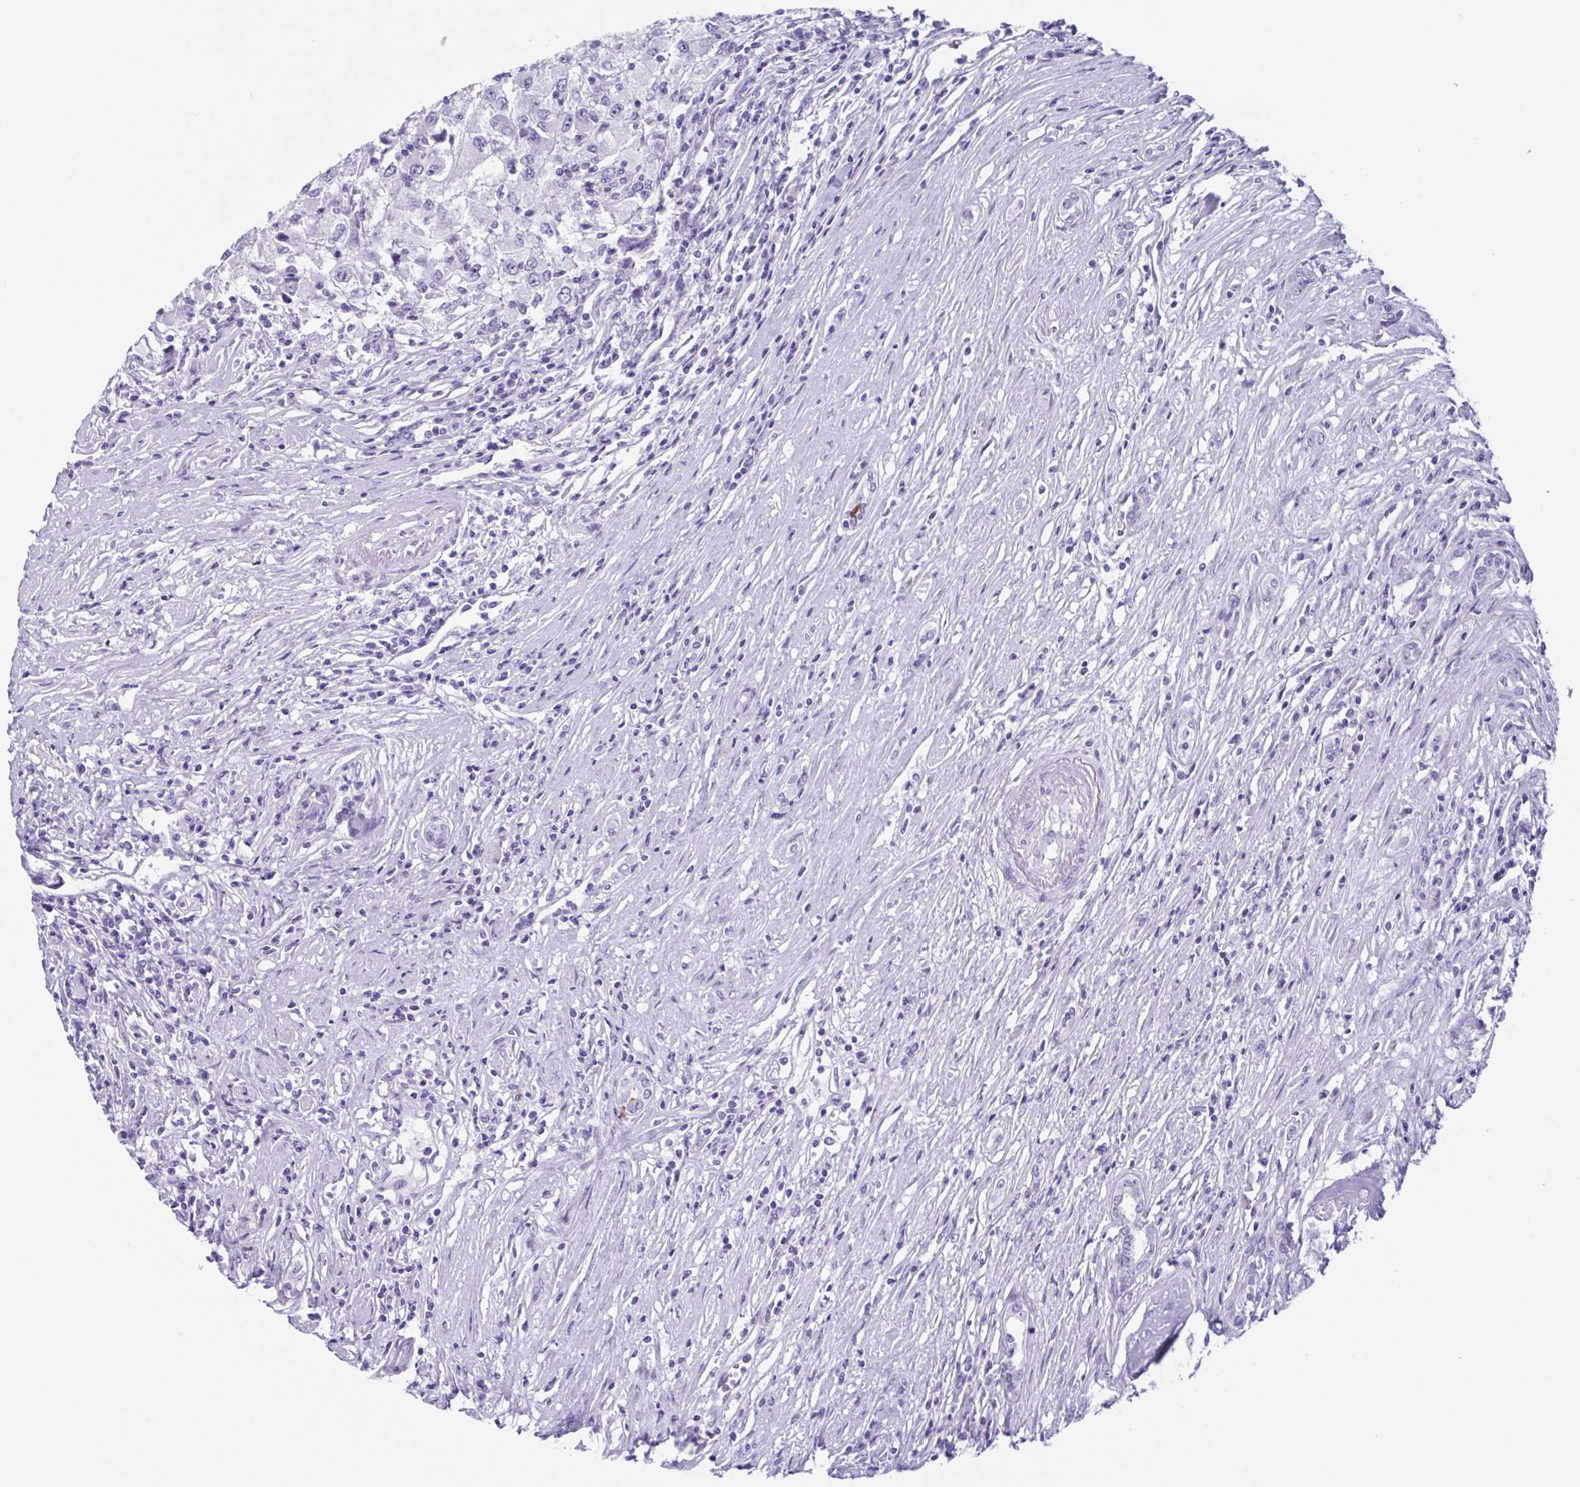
{"staining": {"intensity": "negative", "quantity": "none", "location": "none"}, "tissue": "renal cancer", "cell_type": "Tumor cells", "image_type": "cancer", "snomed": [{"axis": "morphology", "description": "Adenocarcinoma, NOS"}, {"axis": "topography", "description": "Kidney"}], "caption": "The IHC image has no significant expression in tumor cells of renal adenocarcinoma tissue. The staining was performed using DAB to visualize the protein expression in brown, while the nuclei were stained in blue with hematoxylin (Magnification: 20x).", "gene": "USP35", "patient": {"sex": "female", "age": 67}}